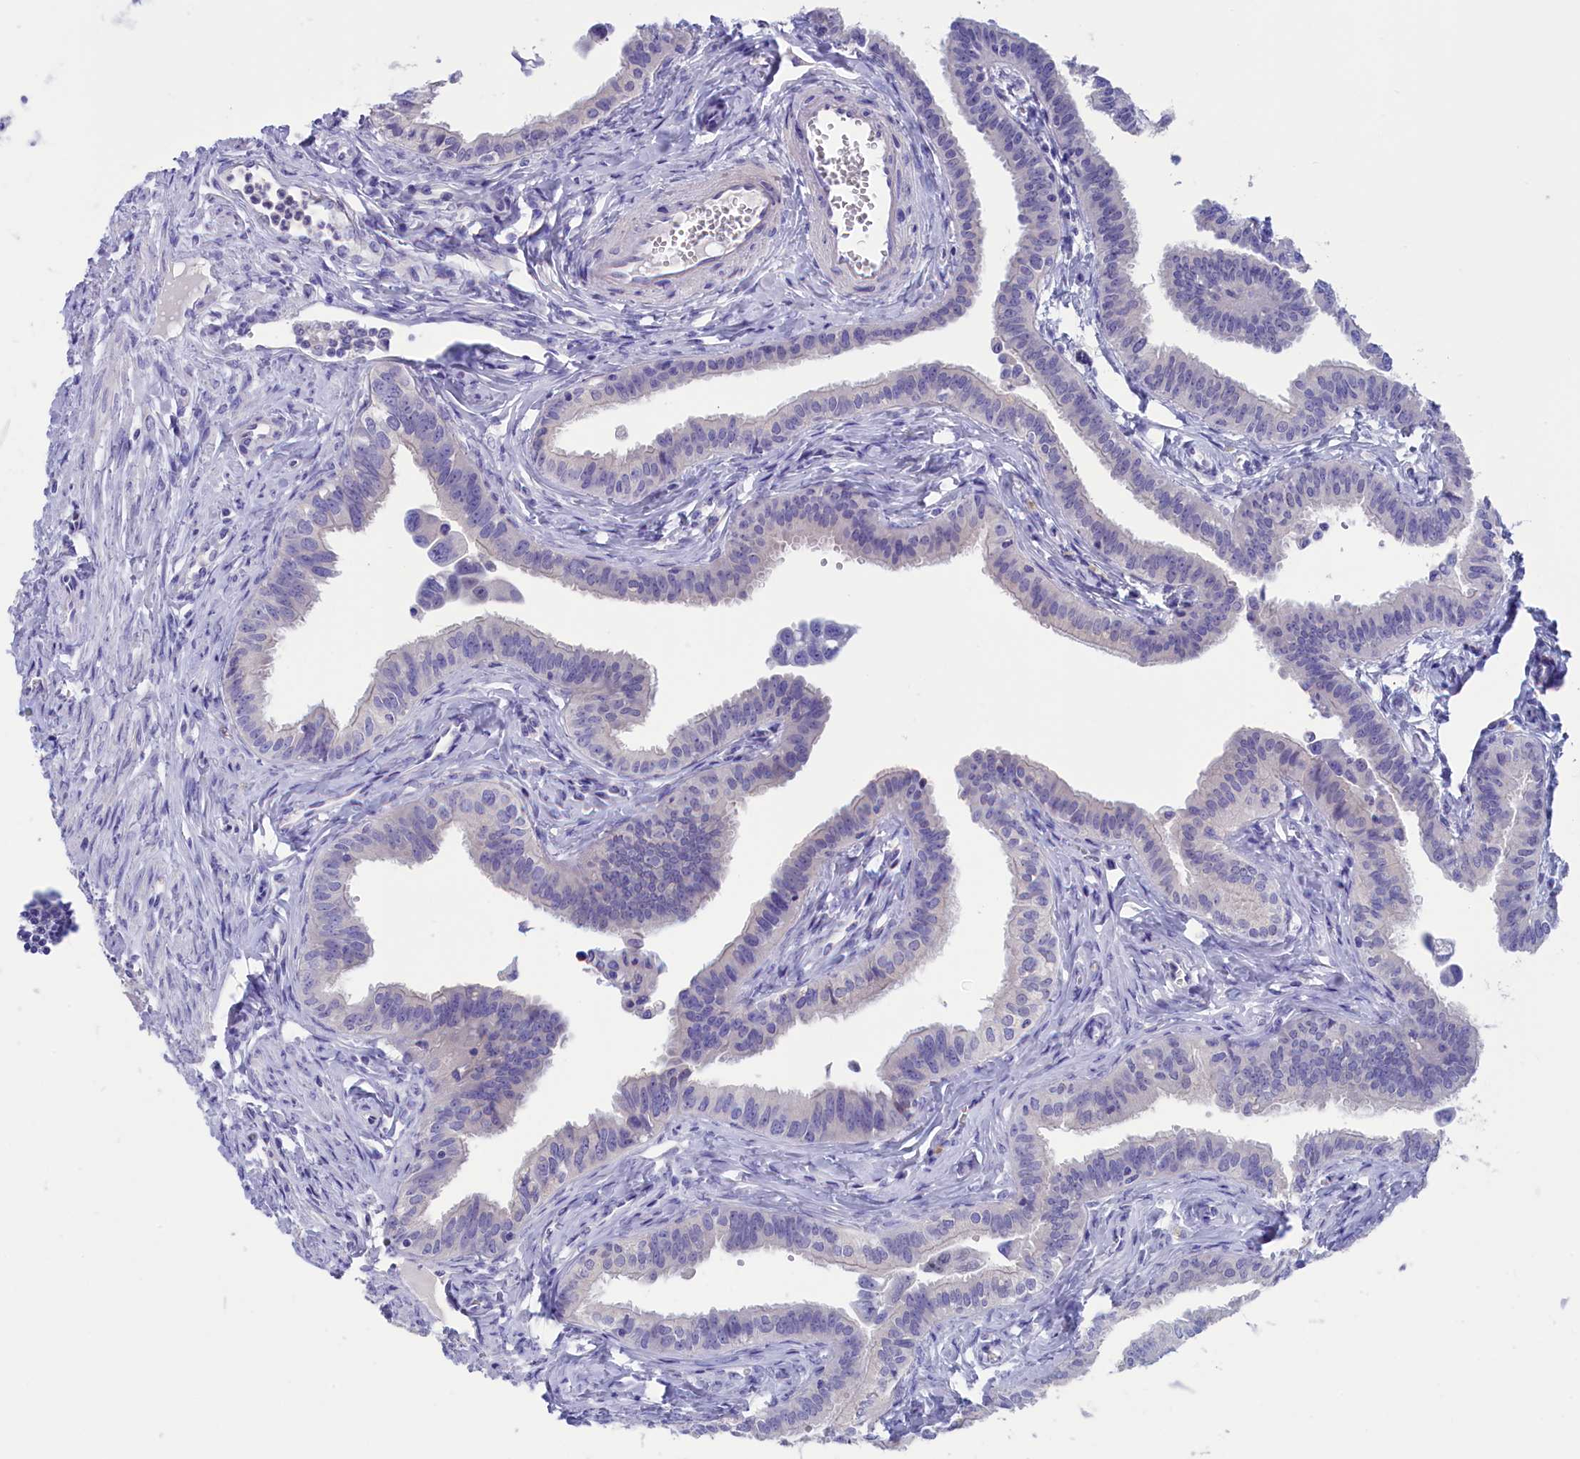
{"staining": {"intensity": "negative", "quantity": "none", "location": "none"}, "tissue": "fallopian tube", "cell_type": "Glandular cells", "image_type": "normal", "snomed": [{"axis": "morphology", "description": "Normal tissue, NOS"}, {"axis": "morphology", "description": "Carcinoma, NOS"}, {"axis": "topography", "description": "Fallopian tube"}, {"axis": "topography", "description": "Ovary"}], "caption": "Immunohistochemical staining of unremarkable fallopian tube shows no significant positivity in glandular cells. (DAB (3,3'-diaminobenzidine) IHC, high magnification).", "gene": "VPS35L", "patient": {"sex": "female", "age": 59}}